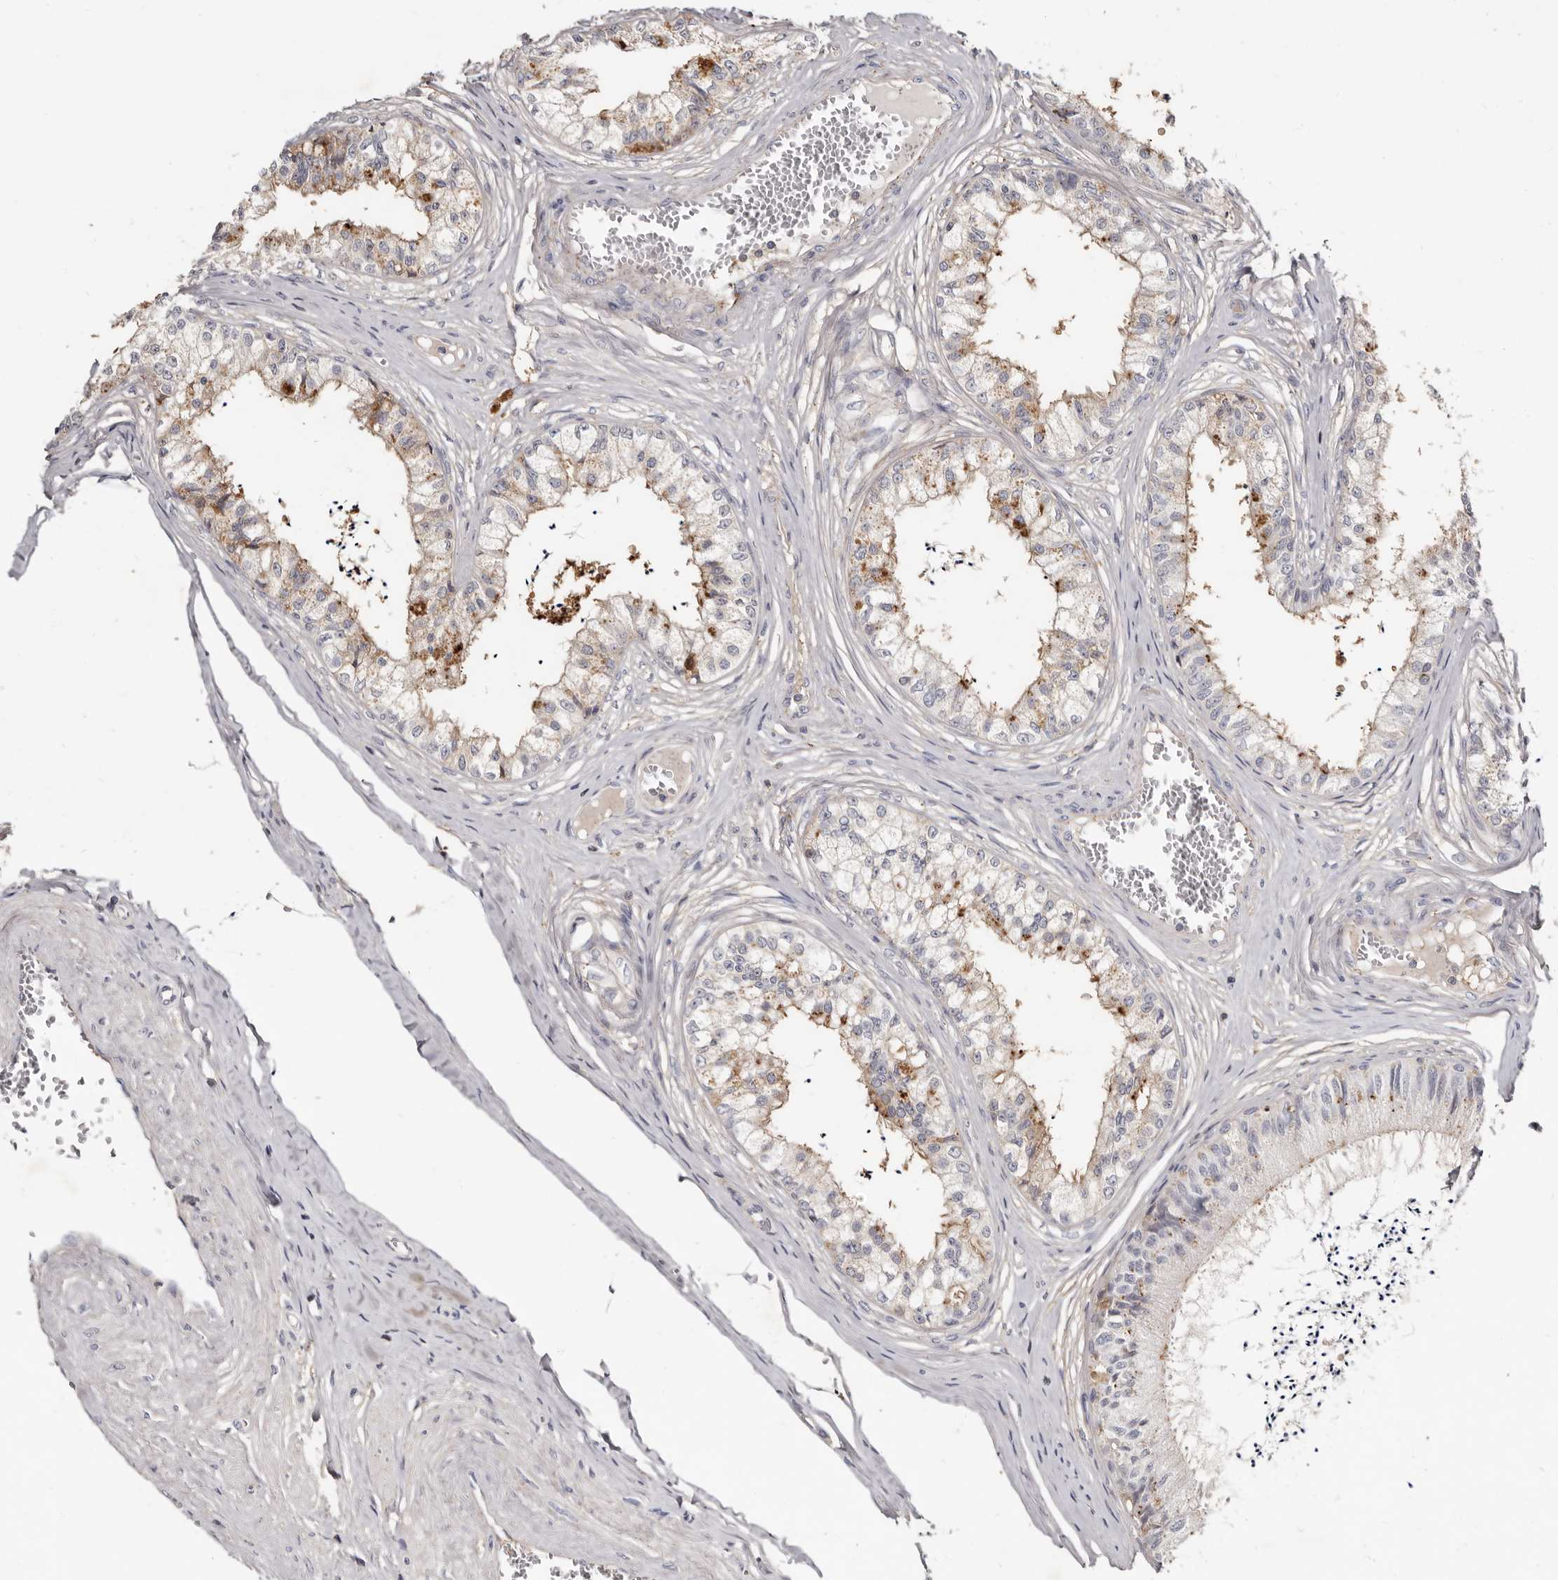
{"staining": {"intensity": "moderate", "quantity": "<25%", "location": "cytoplasmic/membranous"}, "tissue": "epididymis", "cell_type": "Glandular cells", "image_type": "normal", "snomed": [{"axis": "morphology", "description": "Normal tissue, NOS"}, {"axis": "topography", "description": "Epididymis"}], "caption": "Protein expression analysis of benign epididymis reveals moderate cytoplasmic/membranous staining in approximately <25% of glandular cells.", "gene": "KIF26B", "patient": {"sex": "male", "age": 79}}